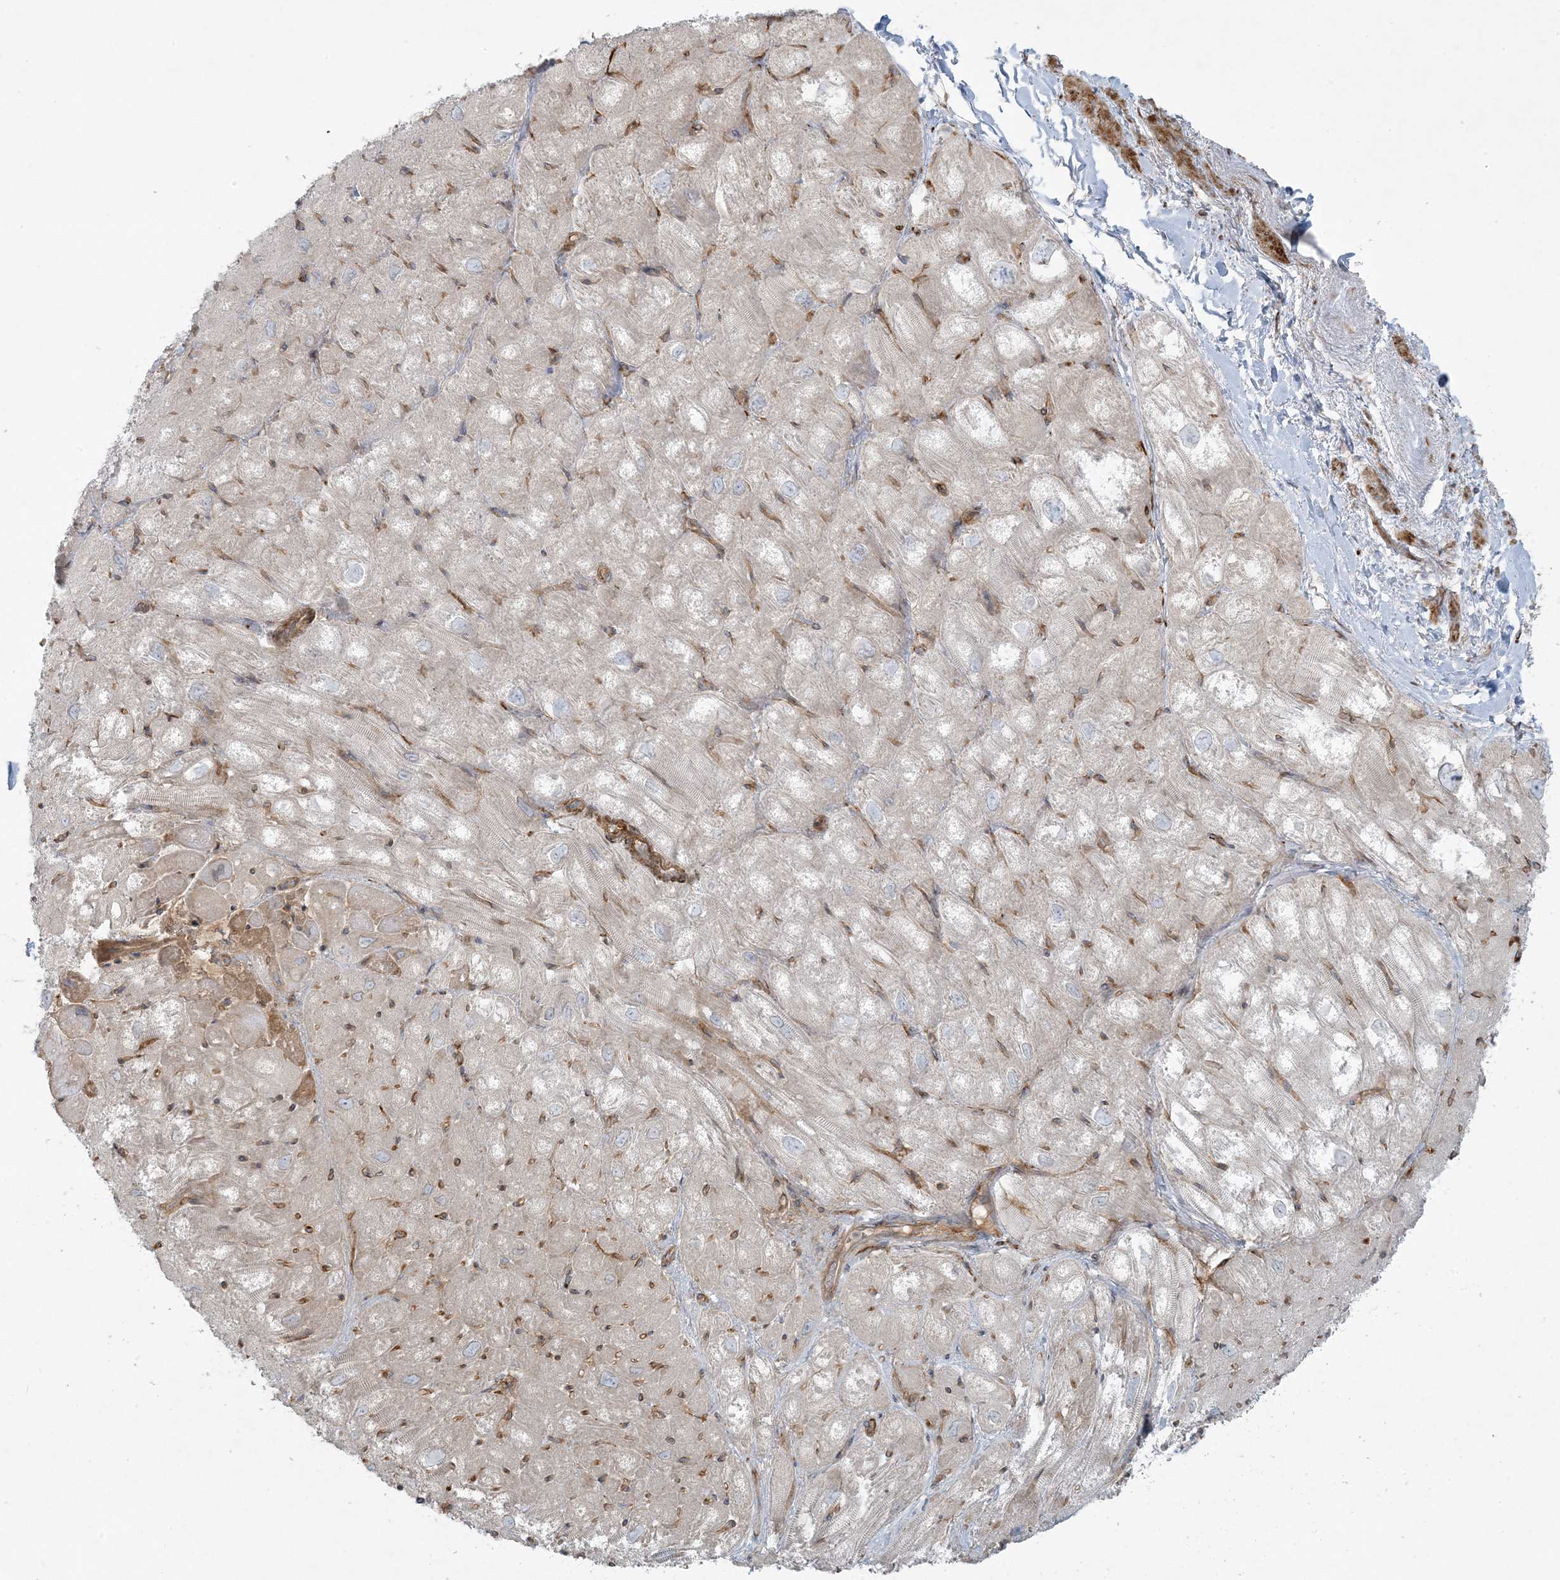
{"staining": {"intensity": "weak", "quantity": ">75%", "location": "cytoplasmic/membranous"}, "tissue": "heart muscle", "cell_type": "Cardiomyocytes", "image_type": "normal", "snomed": [{"axis": "morphology", "description": "Normal tissue, NOS"}, {"axis": "topography", "description": "Heart"}], "caption": "This is a micrograph of immunohistochemistry staining of normal heart muscle, which shows weak expression in the cytoplasmic/membranous of cardiomyocytes.", "gene": "PIK3R4", "patient": {"sex": "male", "age": 50}}